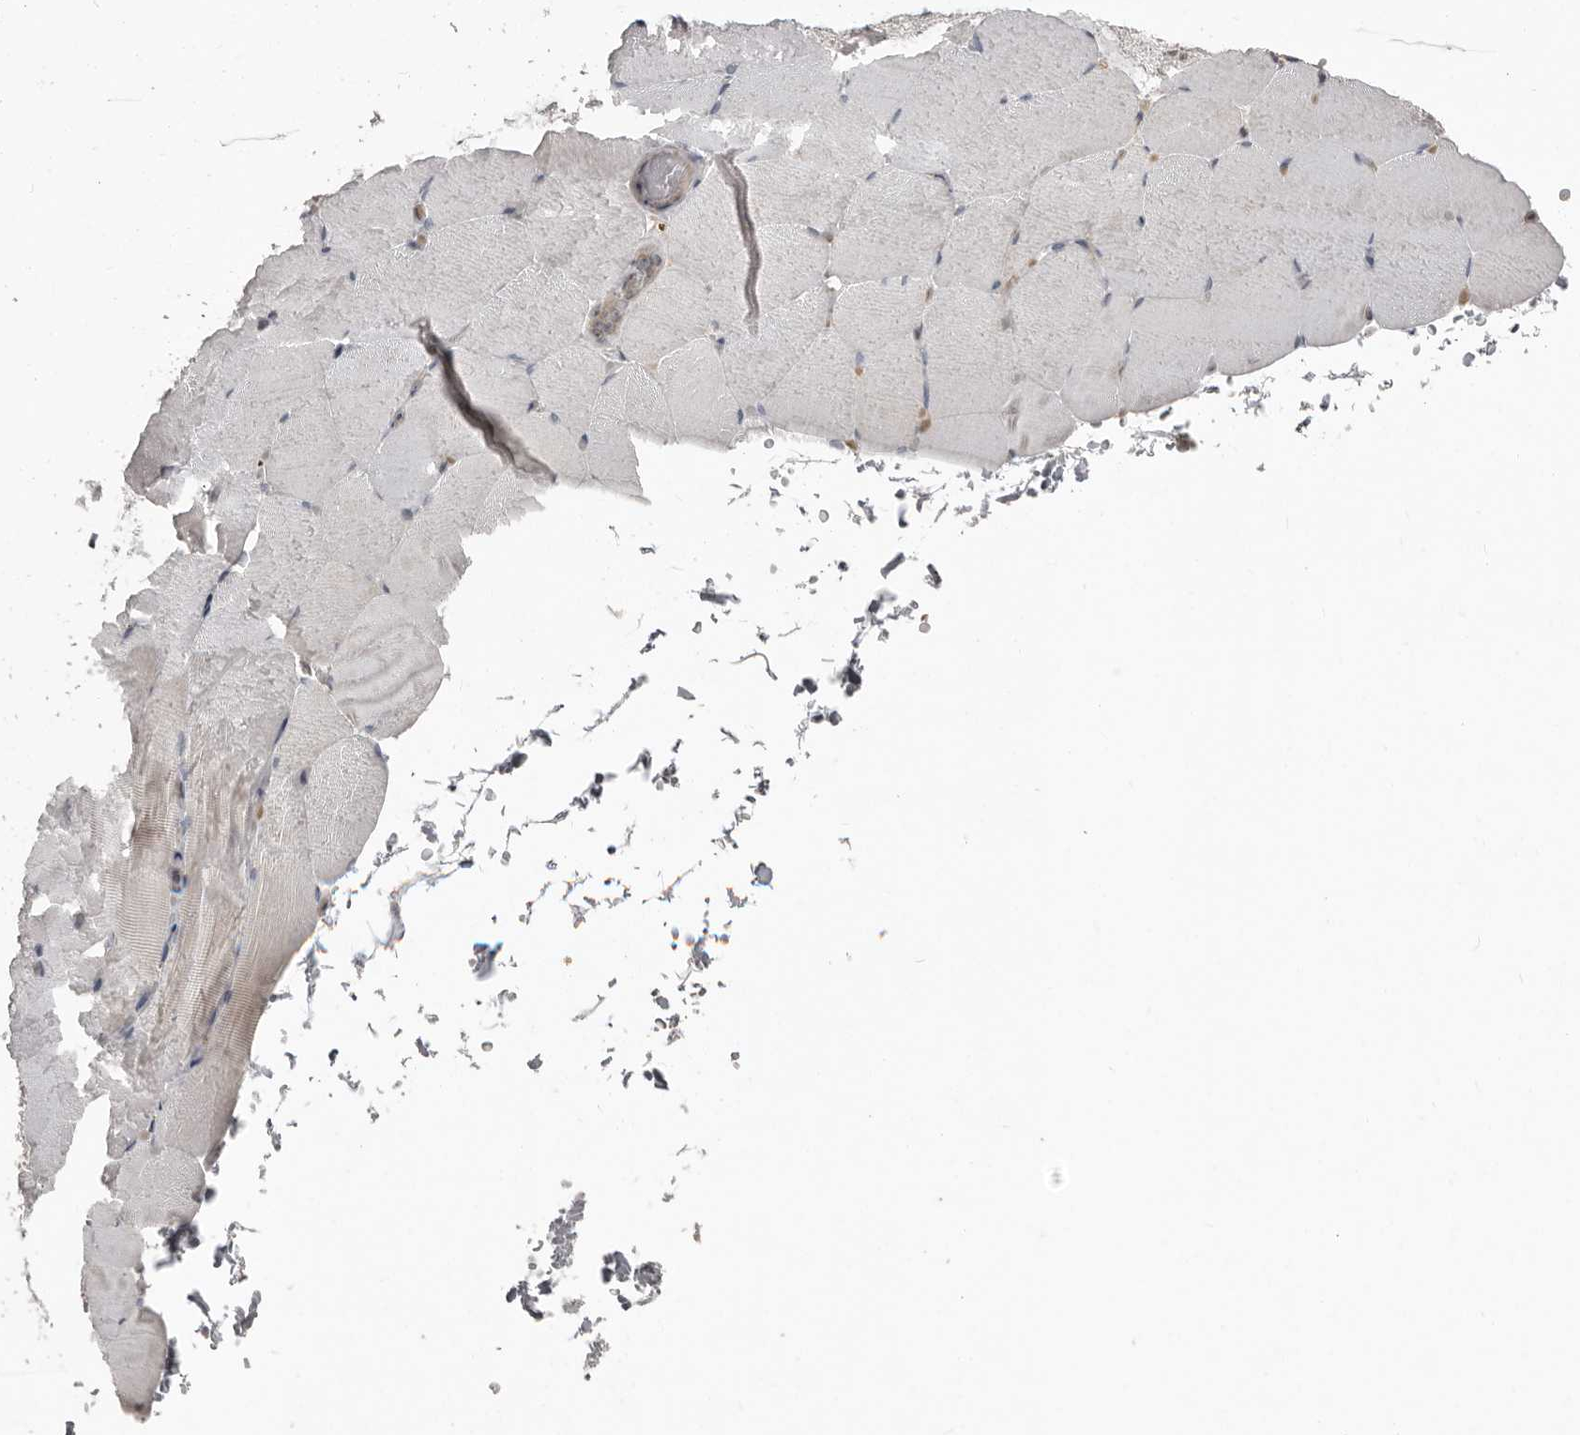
{"staining": {"intensity": "negative", "quantity": "none", "location": "none"}, "tissue": "skeletal muscle", "cell_type": "Myocytes", "image_type": "normal", "snomed": [{"axis": "morphology", "description": "Normal tissue, NOS"}, {"axis": "topography", "description": "Skeletal muscle"}, {"axis": "topography", "description": "Parathyroid gland"}], "caption": "An IHC micrograph of unremarkable skeletal muscle is shown. There is no staining in myocytes of skeletal muscle.", "gene": "CA6", "patient": {"sex": "female", "age": 37}}